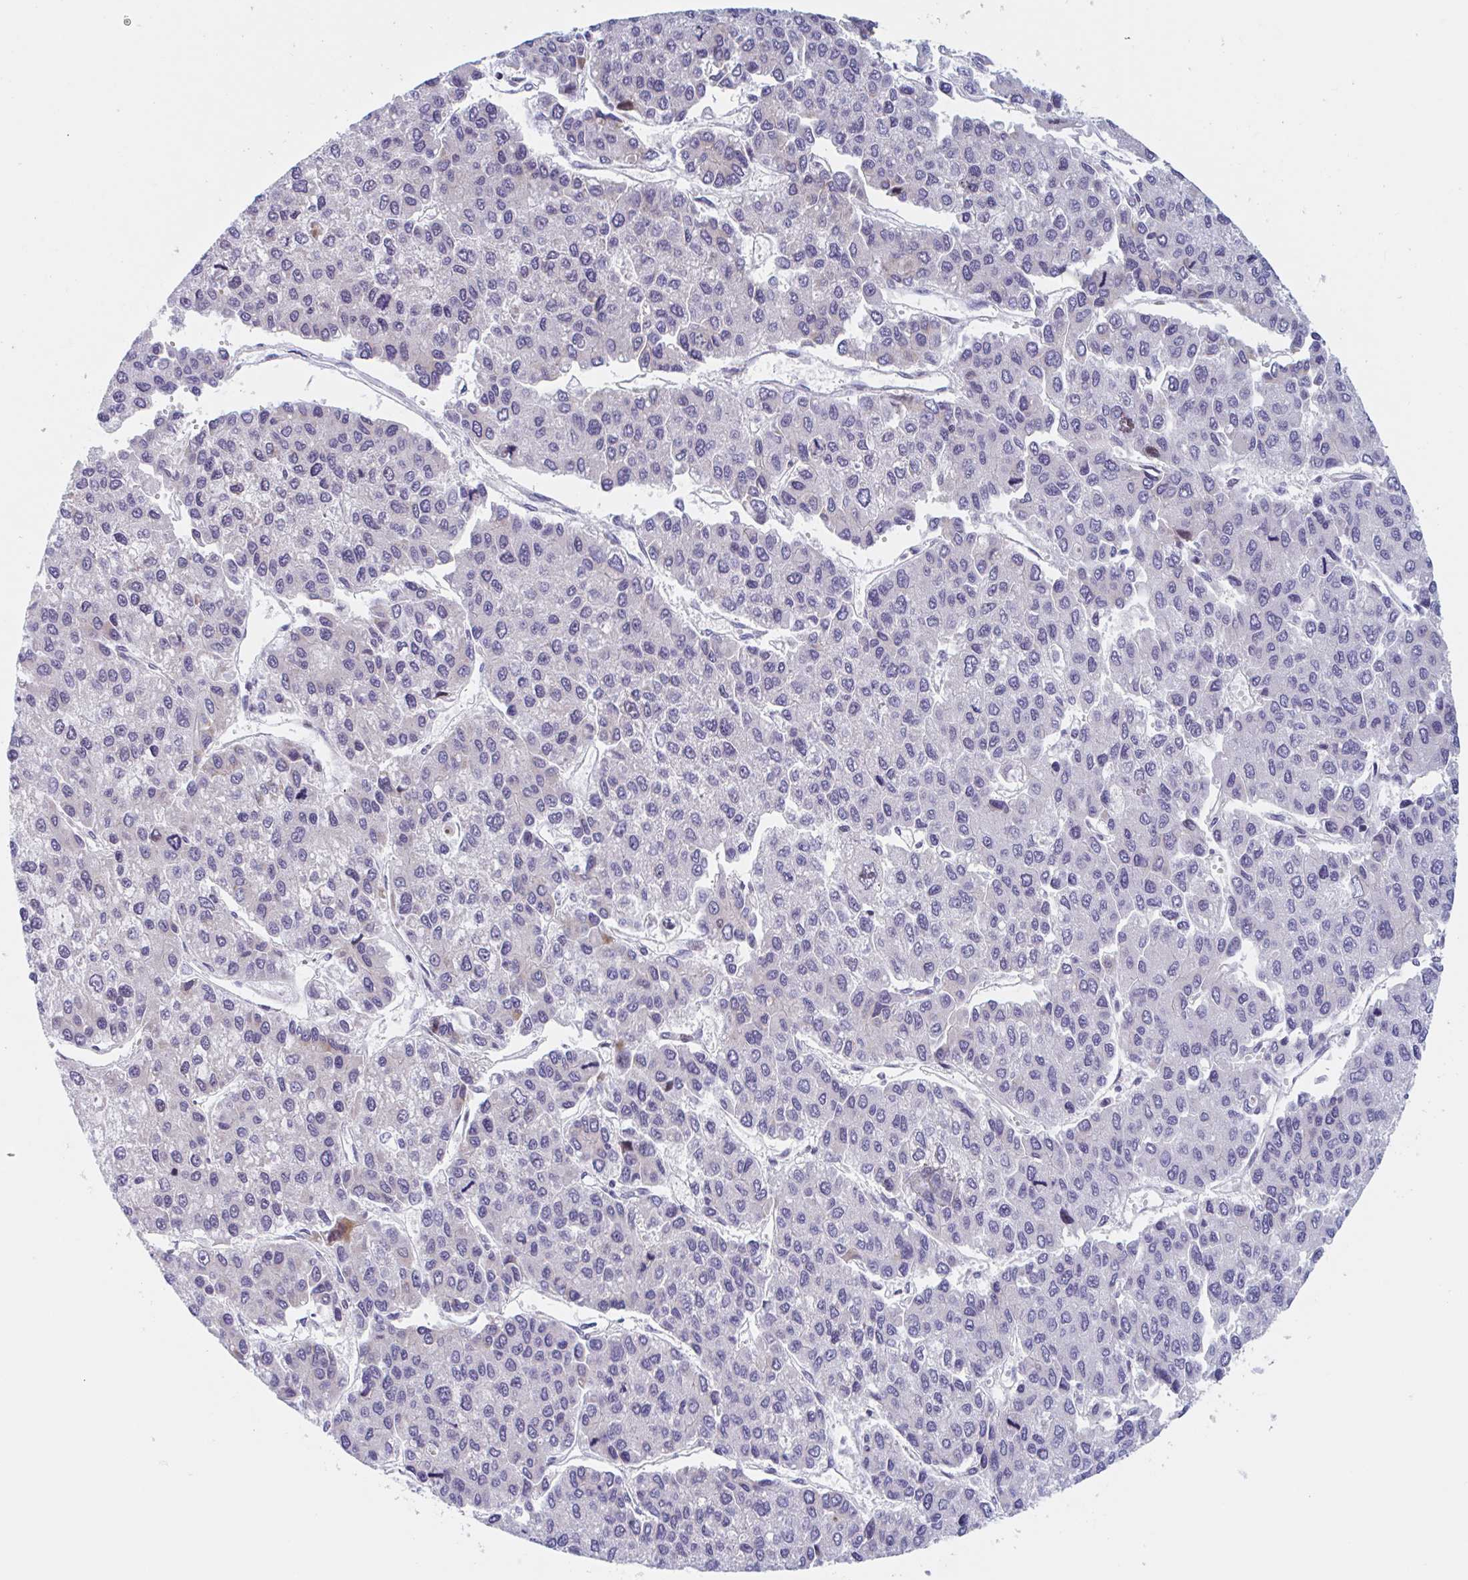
{"staining": {"intensity": "negative", "quantity": "none", "location": "none"}, "tissue": "liver cancer", "cell_type": "Tumor cells", "image_type": "cancer", "snomed": [{"axis": "morphology", "description": "Carcinoma, Hepatocellular, NOS"}, {"axis": "topography", "description": "Liver"}], "caption": "Tumor cells show no significant protein positivity in liver cancer.", "gene": "DUXA", "patient": {"sex": "female", "age": 66}}